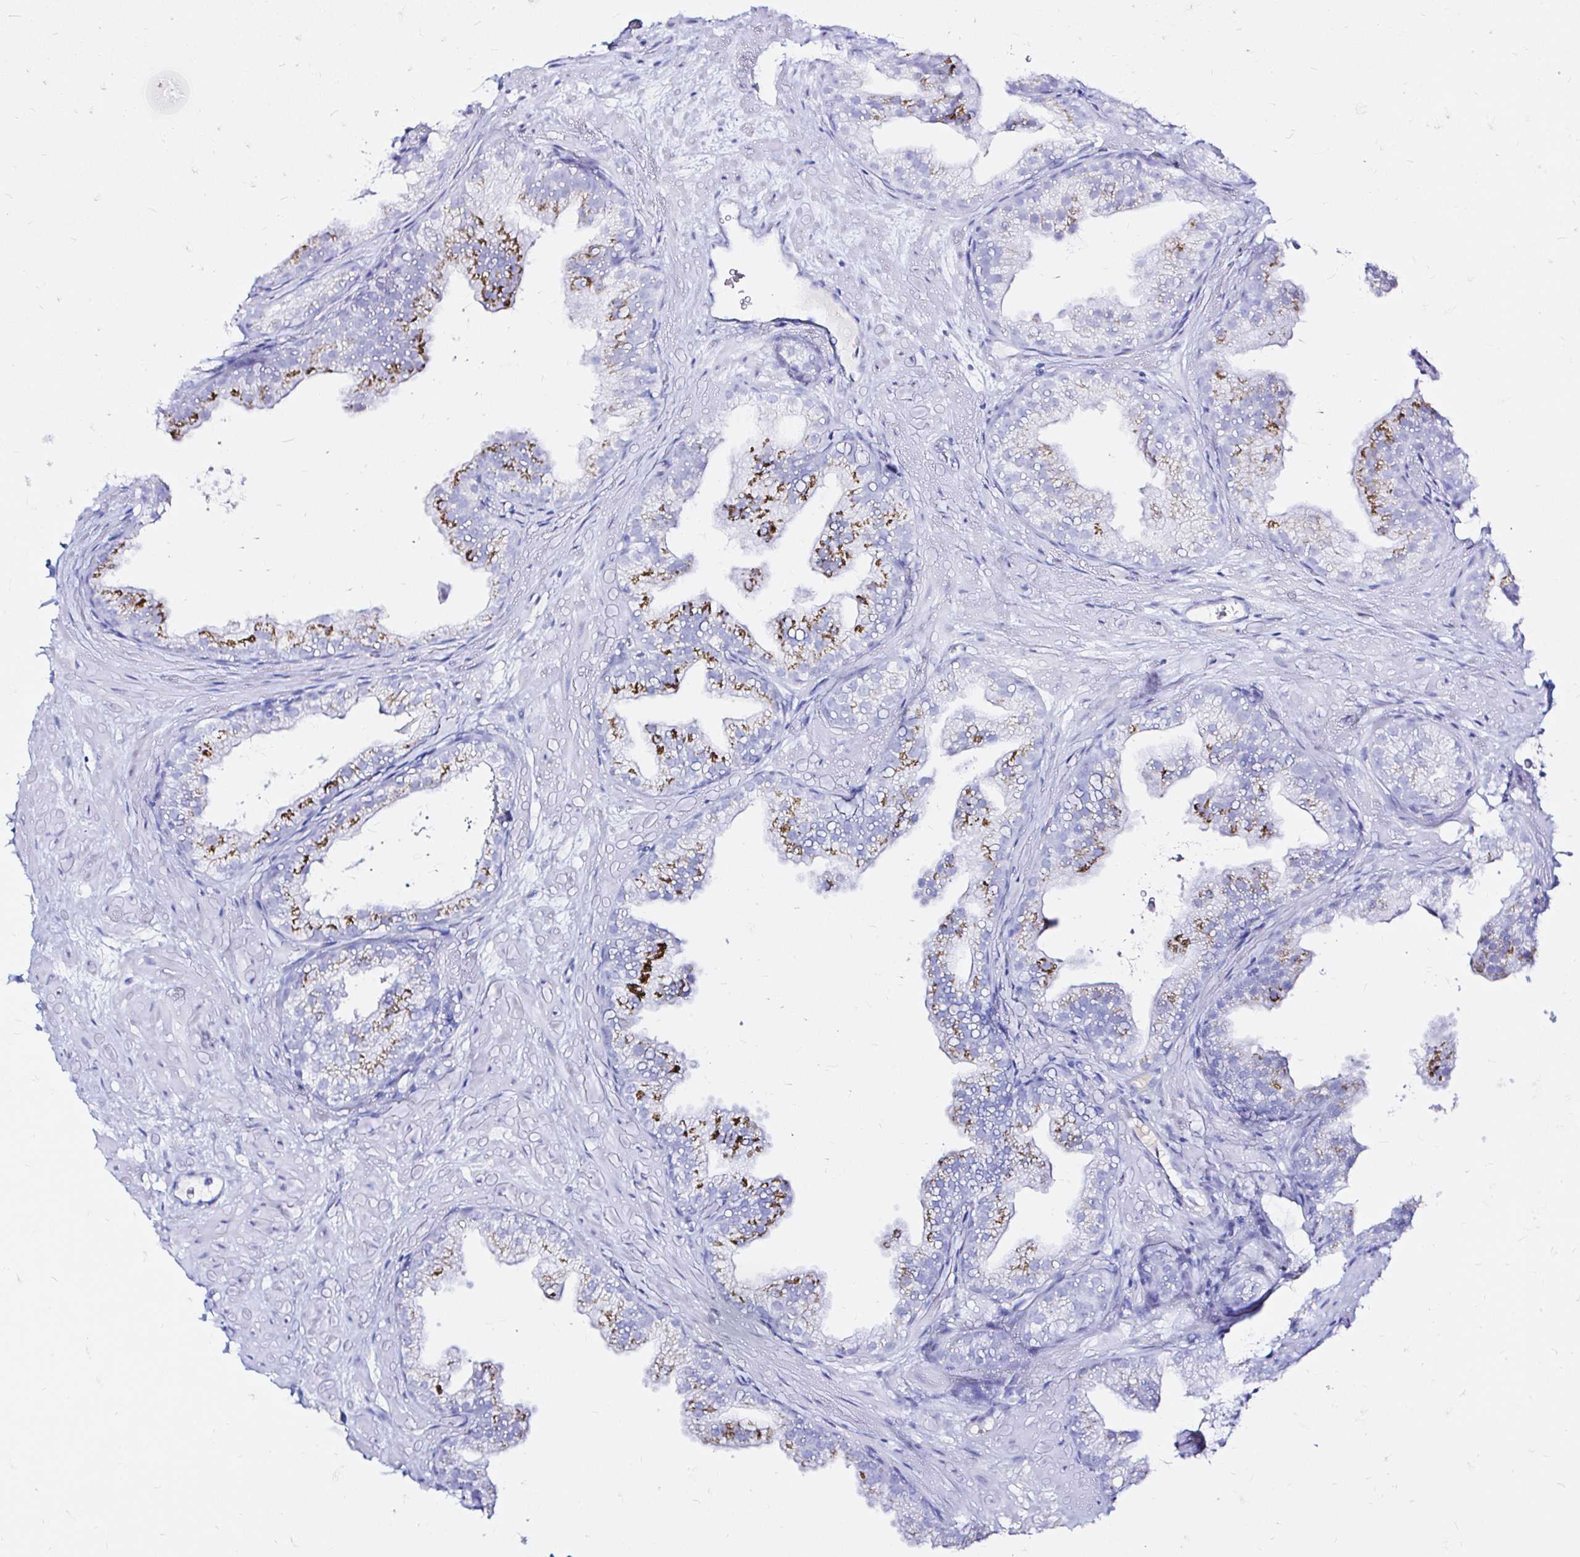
{"staining": {"intensity": "strong", "quantity": "25%-75%", "location": "cytoplasmic/membranous"}, "tissue": "prostate", "cell_type": "Glandular cells", "image_type": "normal", "snomed": [{"axis": "morphology", "description": "Normal tissue, NOS"}, {"axis": "topography", "description": "Prostate"}], "caption": "Protein staining shows strong cytoplasmic/membranous staining in approximately 25%-75% of glandular cells in normal prostate. Nuclei are stained in blue.", "gene": "ZNF432", "patient": {"sex": "male", "age": 37}}